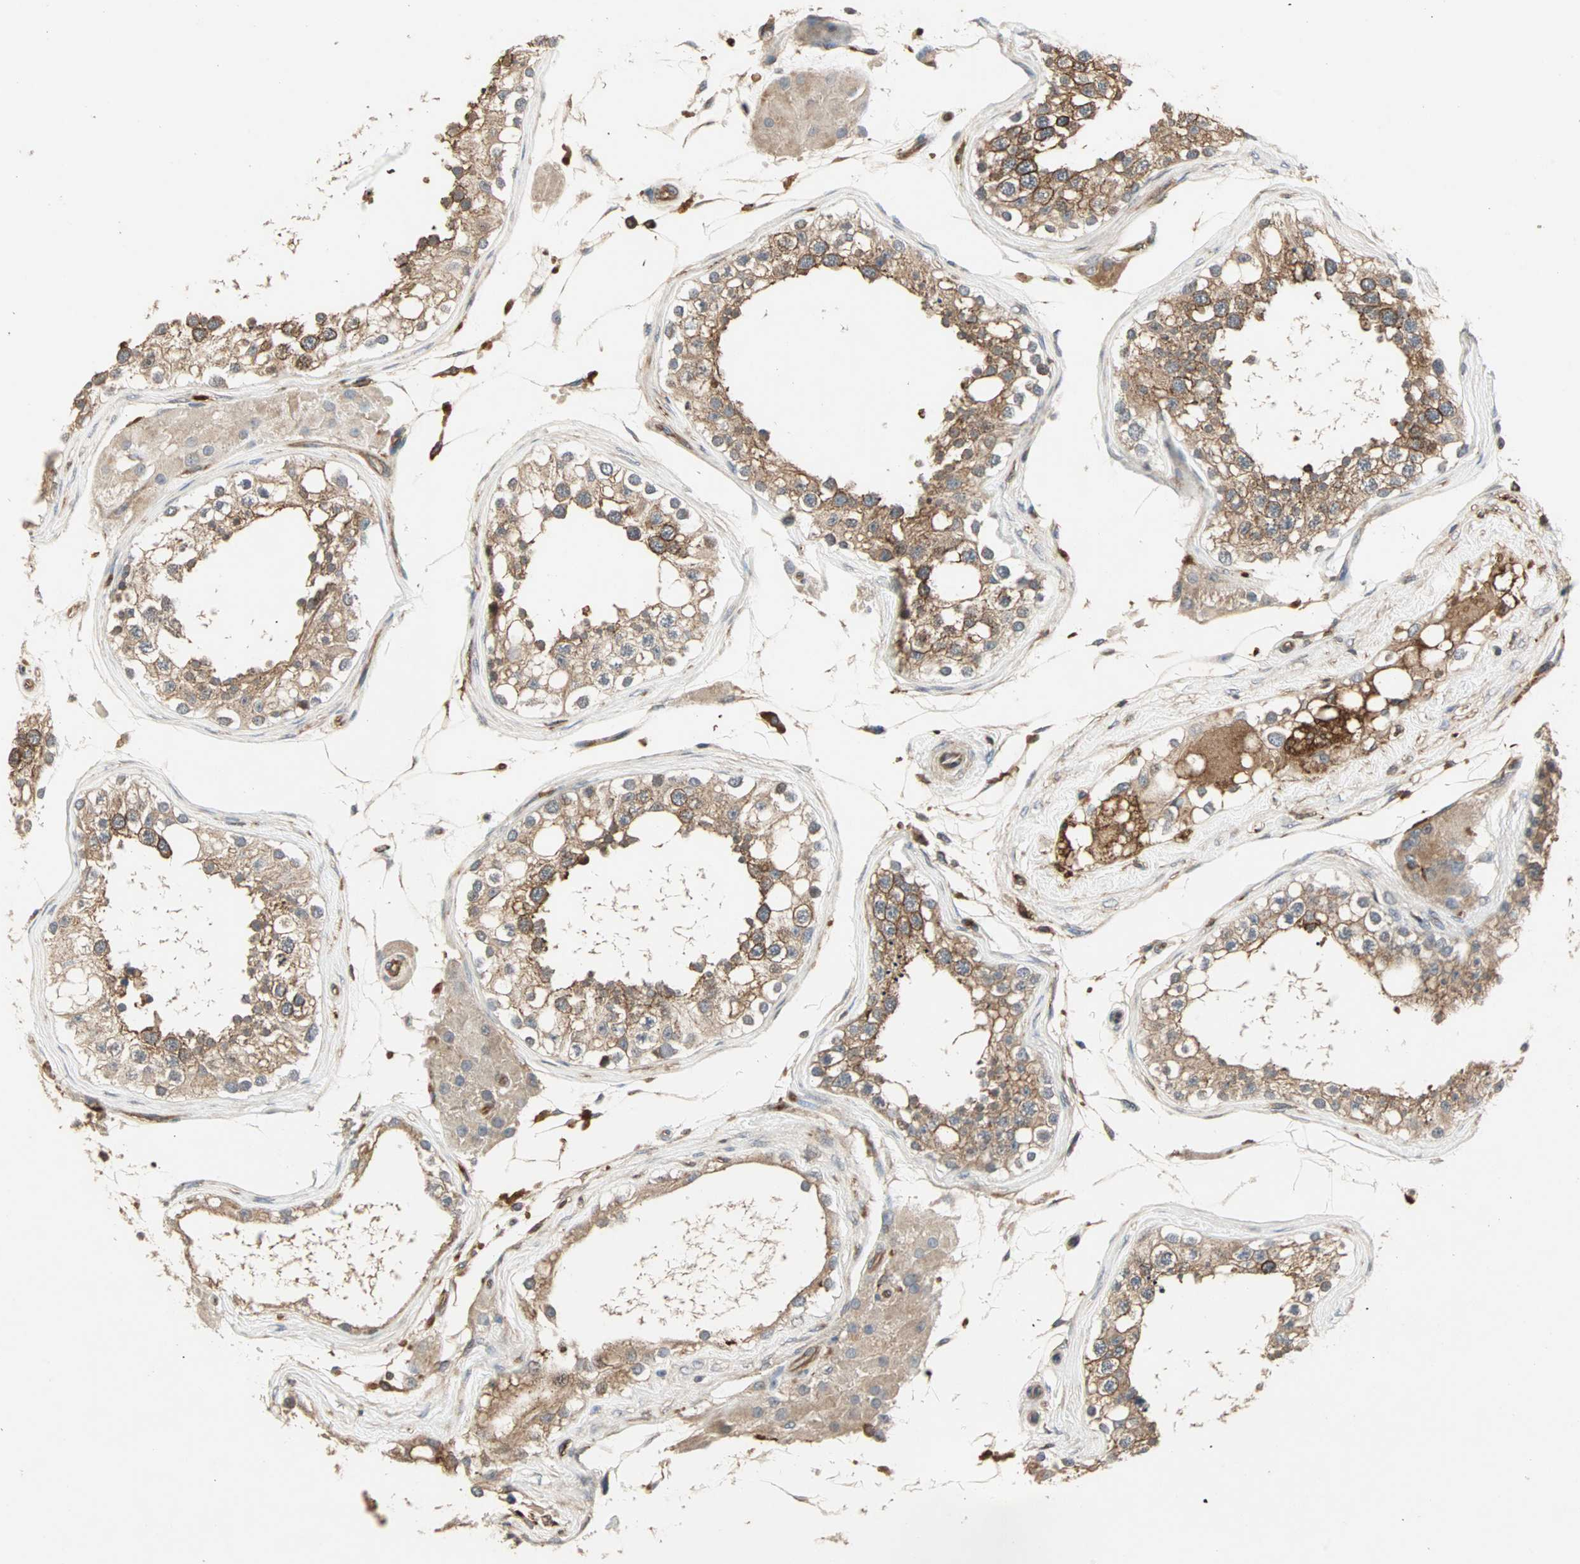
{"staining": {"intensity": "moderate", "quantity": ">75%", "location": "cytoplasmic/membranous"}, "tissue": "testis", "cell_type": "Cells in seminiferous ducts", "image_type": "normal", "snomed": [{"axis": "morphology", "description": "Normal tissue, NOS"}, {"axis": "topography", "description": "Testis"}], "caption": "DAB (3,3'-diaminobenzidine) immunohistochemical staining of normal human testis exhibits moderate cytoplasmic/membranous protein expression in about >75% of cells in seminiferous ducts.", "gene": "GNAI2", "patient": {"sex": "male", "age": 68}}